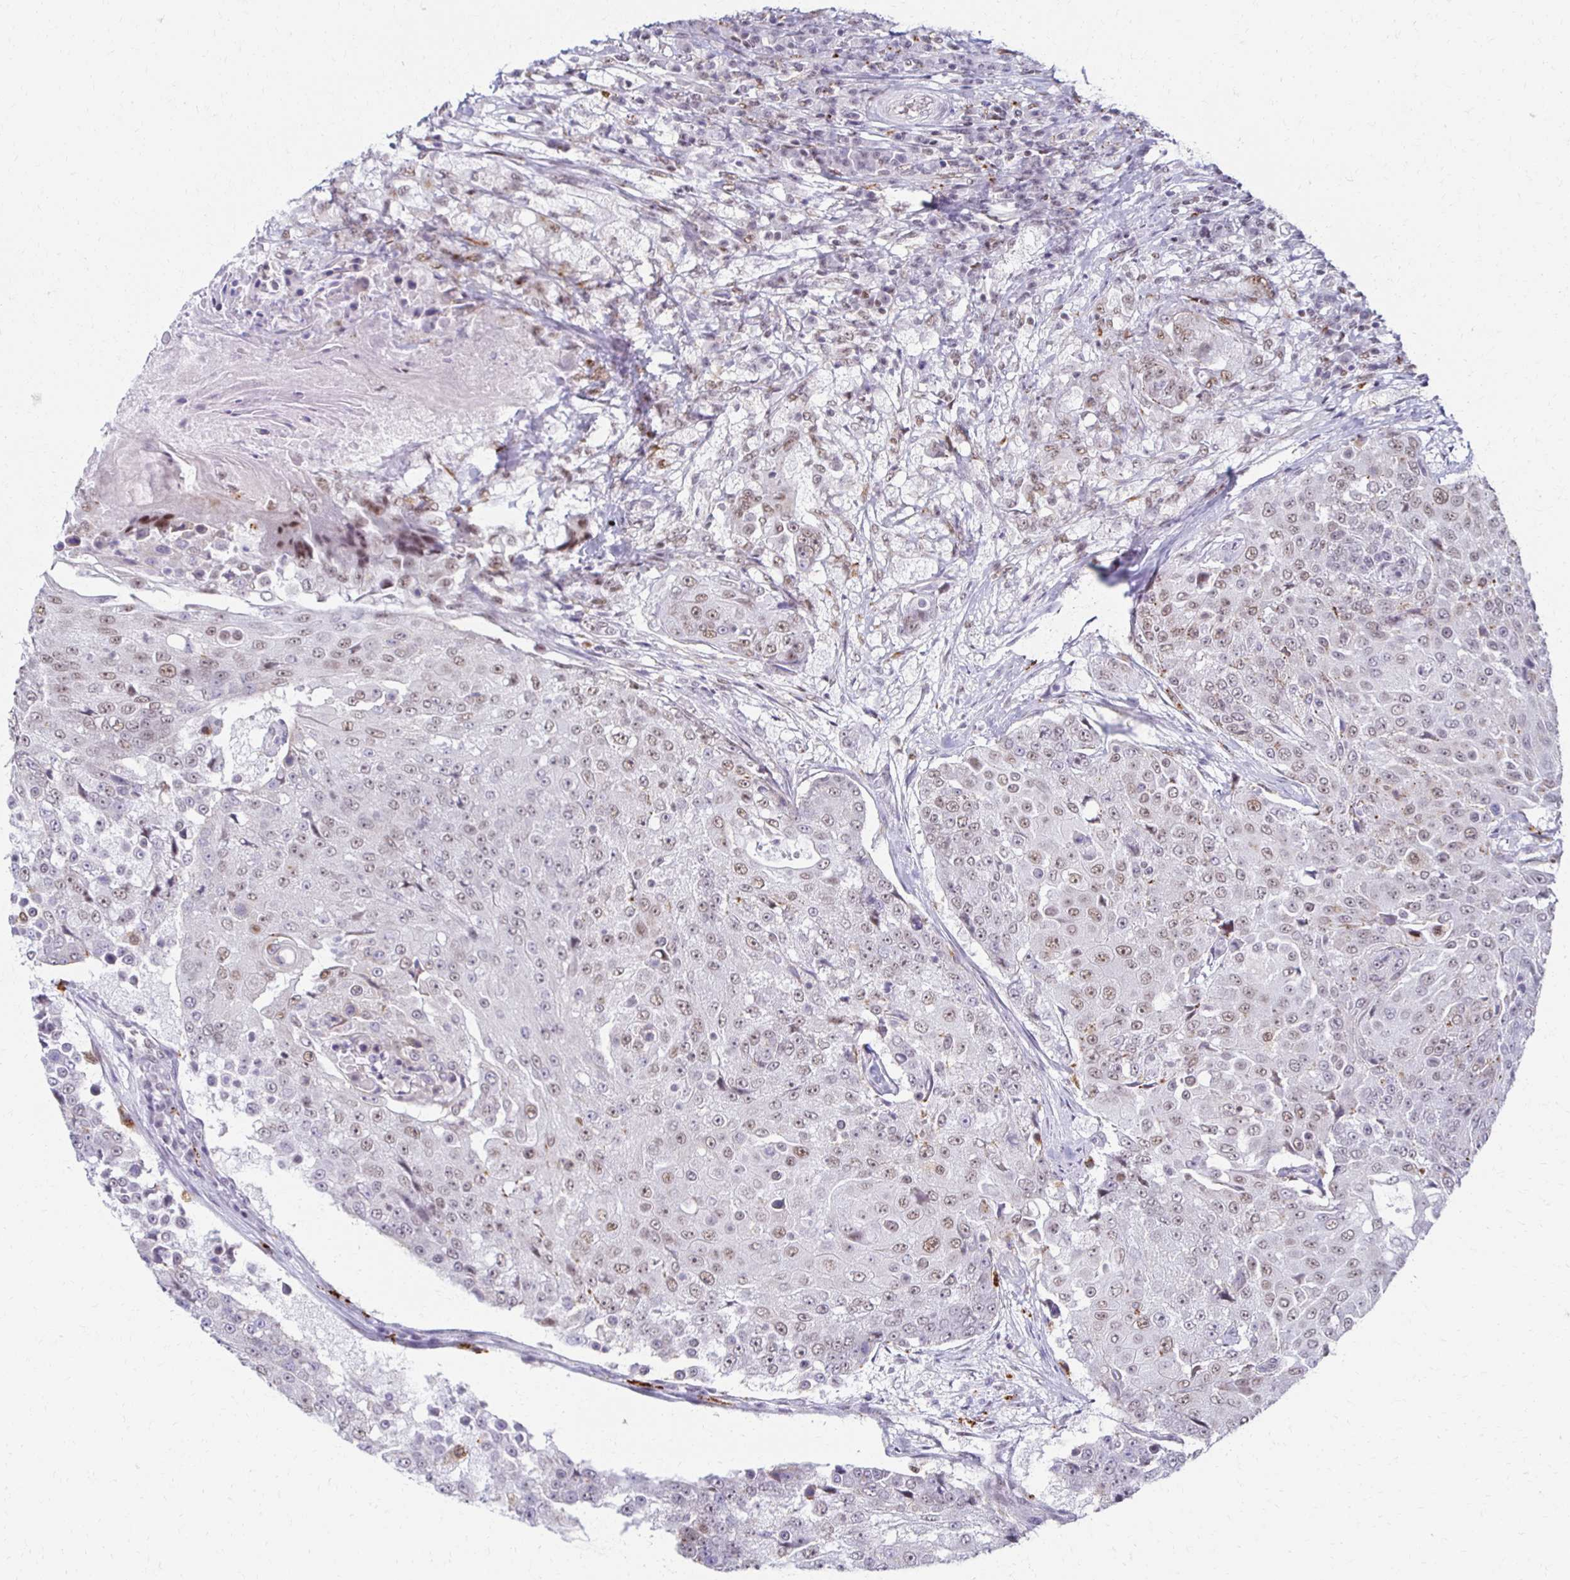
{"staining": {"intensity": "weak", "quantity": "25%-75%", "location": "nuclear"}, "tissue": "urothelial cancer", "cell_type": "Tumor cells", "image_type": "cancer", "snomed": [{"axis": "morphology", "description": "Urothelial carcinoma, High grade"}, {"axis": "topography", "description": "Urinary bladder"}], "caption": "Protein analysis of high-grade urothelial carcinoma tissue demonstrates weak nuclear expression in about 25%-75% of tumor cells. The staining was performed using DAB (3,3'-diaminobenzidine), with brown indicating positive protein expression. Nuclei are stained blue with hematoxylin.", "gene": "IRF7", "patient": {"sex": "female", "age": 63}}